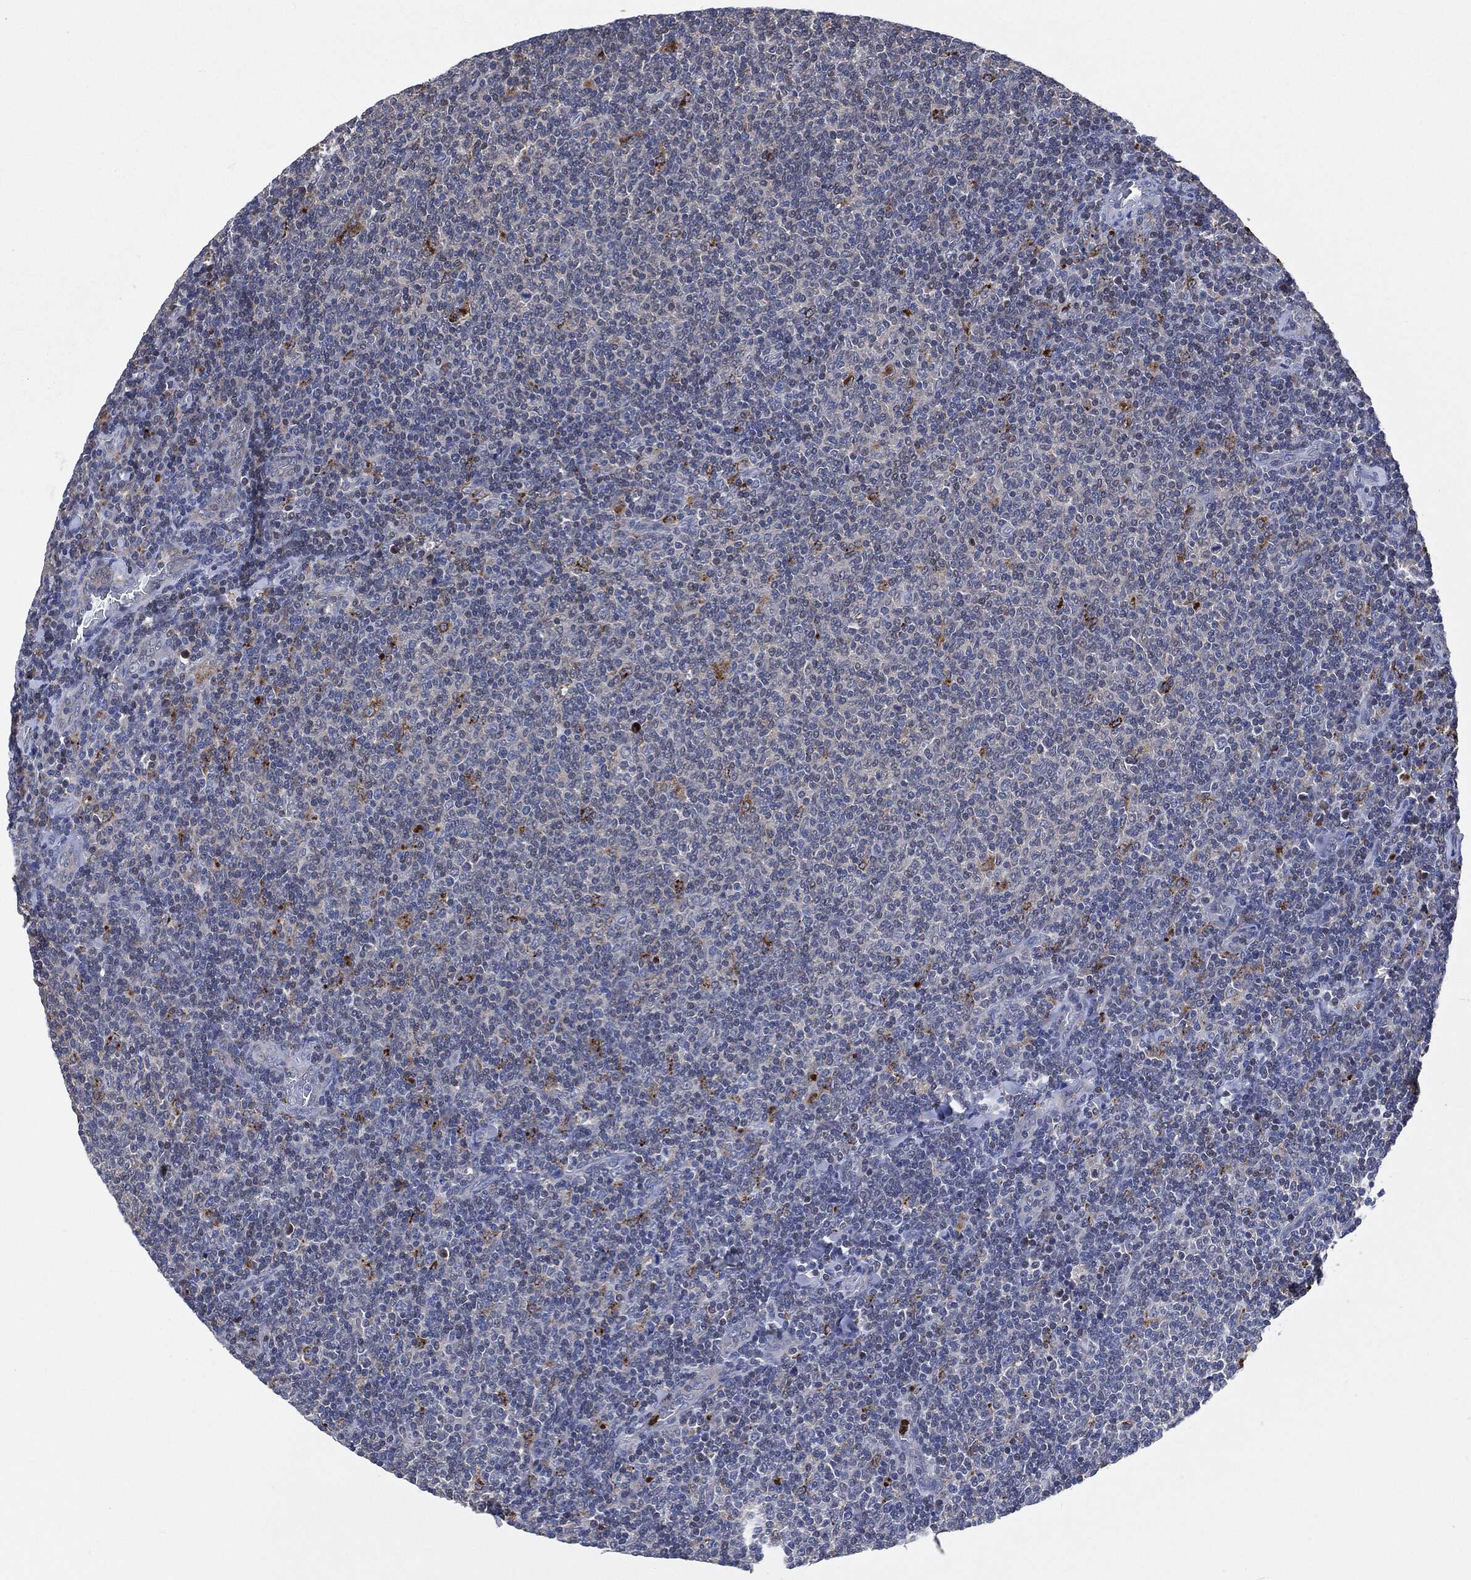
{"staining": {"intensity": "moderate", "quantity": "<25%", "location": "cytoplasmic/membranous"}, "tissue": "lymphoma", "cell_type": "Tumor cells", "image_type": "cancer", "snomed": [{"axis": "morphology", "description": "Malignant lymphoma, non-Hodgkin's type, Low grade"}, {"axis": "topography", "description": "Lymph node"}], "caption": "High-power microscopy captured an immunohistochemistry (IHC) image of malignant lymphoma, non-Hodgkin's type (low-grade), revealing moderate cytoplasmic/membranous positivity in approximately <25% of tumor cells.", "gene": "VSIG4", "patient": {"sex": "male", "age": 52}}